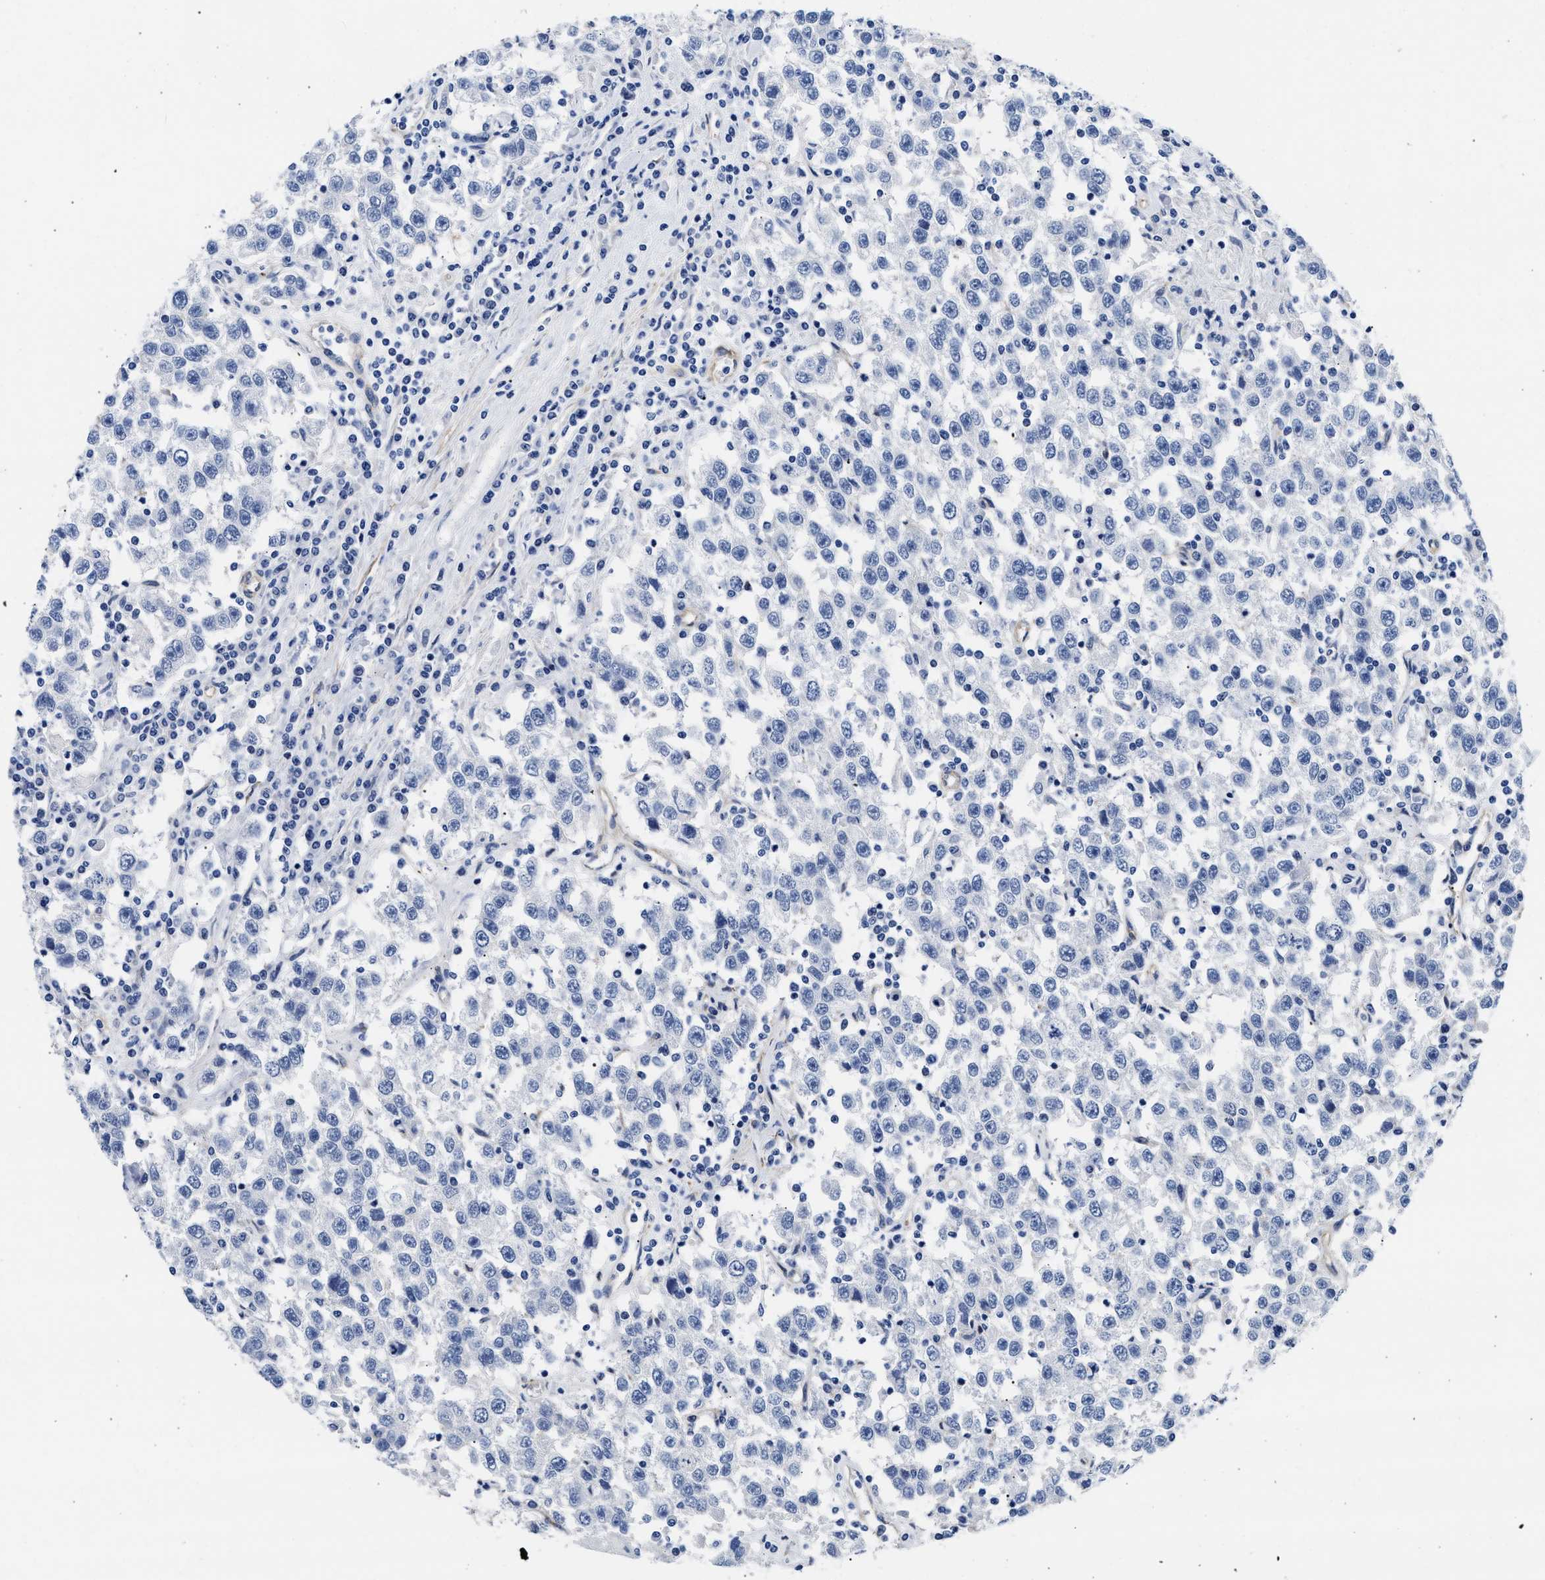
{"staining": {"intensity": "negative", "quantity": "none", "location": "none"}, "tissue": "testis cancer", "cell_type": "Tumor cells", "image_type": "cancer", "snomed": [{"axis": "morphology", "description": "Seminoma, NOS"}, {"axis": "topography", "description": "Testis"}], "caption": "This is an immunohistochemistry (IHC) histopathology image of human testis cancer (seminoma). There is no expression in tumor cells.", "gene": "TRIM29", "patient": {"sex": "male", "age": 41}}